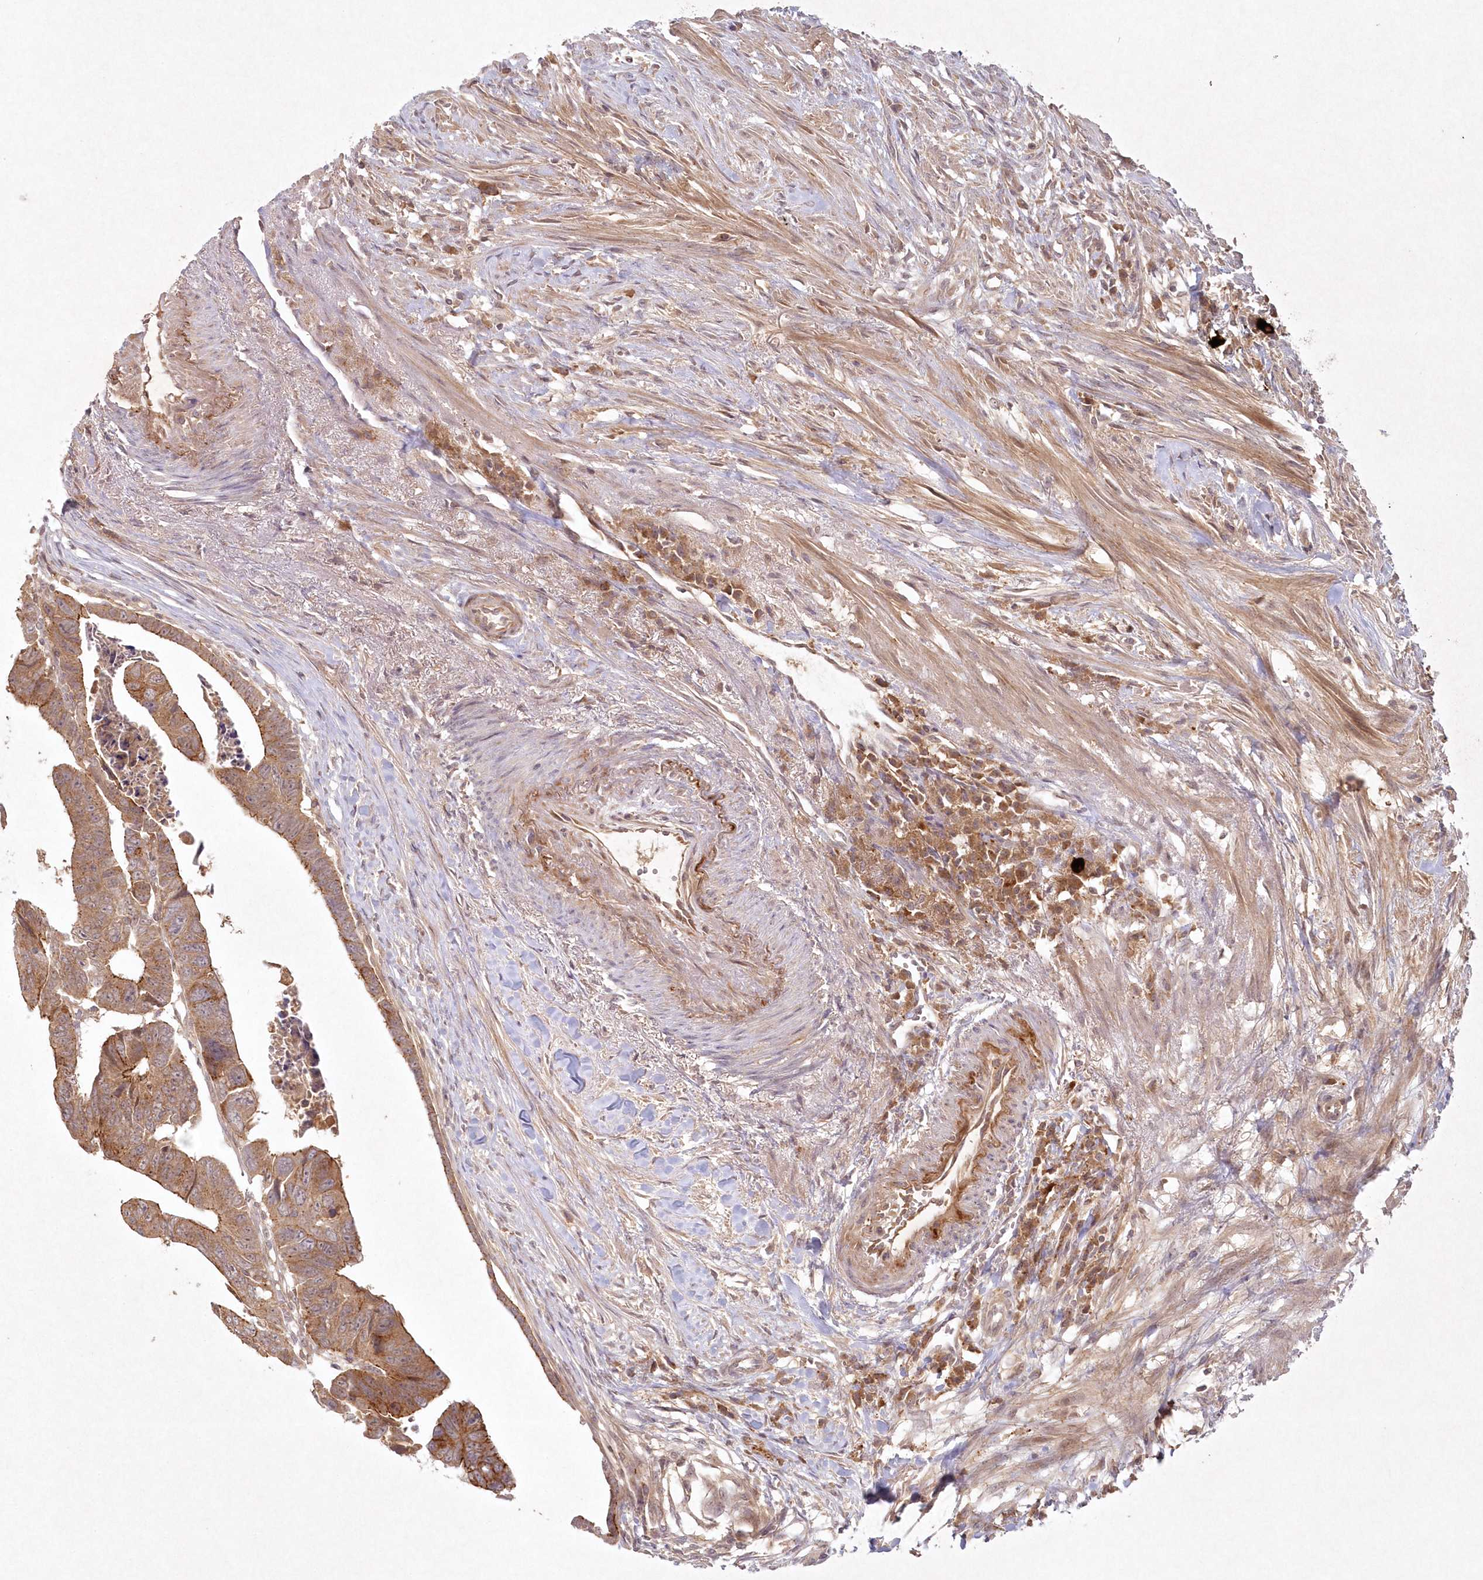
{"staining": {"intensity": "moderate", "quantity": ">75%", "location": "cytoplasmic/membranous"}, "tissue": "colorectal cancer", "cell_type": "Tumor cells", "image_type": "cancer", "snomed": [{"axis": "morphology", "description": "Adenocarcinoma, NOS"}, {"axis": "topography", "description": "Rectum"}], "caption": "An image showing moderate cytoplasmic/membranous expression in about >75% of tumor cells in colorectal cancer (adenocarcinoma), as visualized by brown immunohistochemical staining.", "gene": "TOGARAM2", "patient": {"sex": "female", "age": 65}}